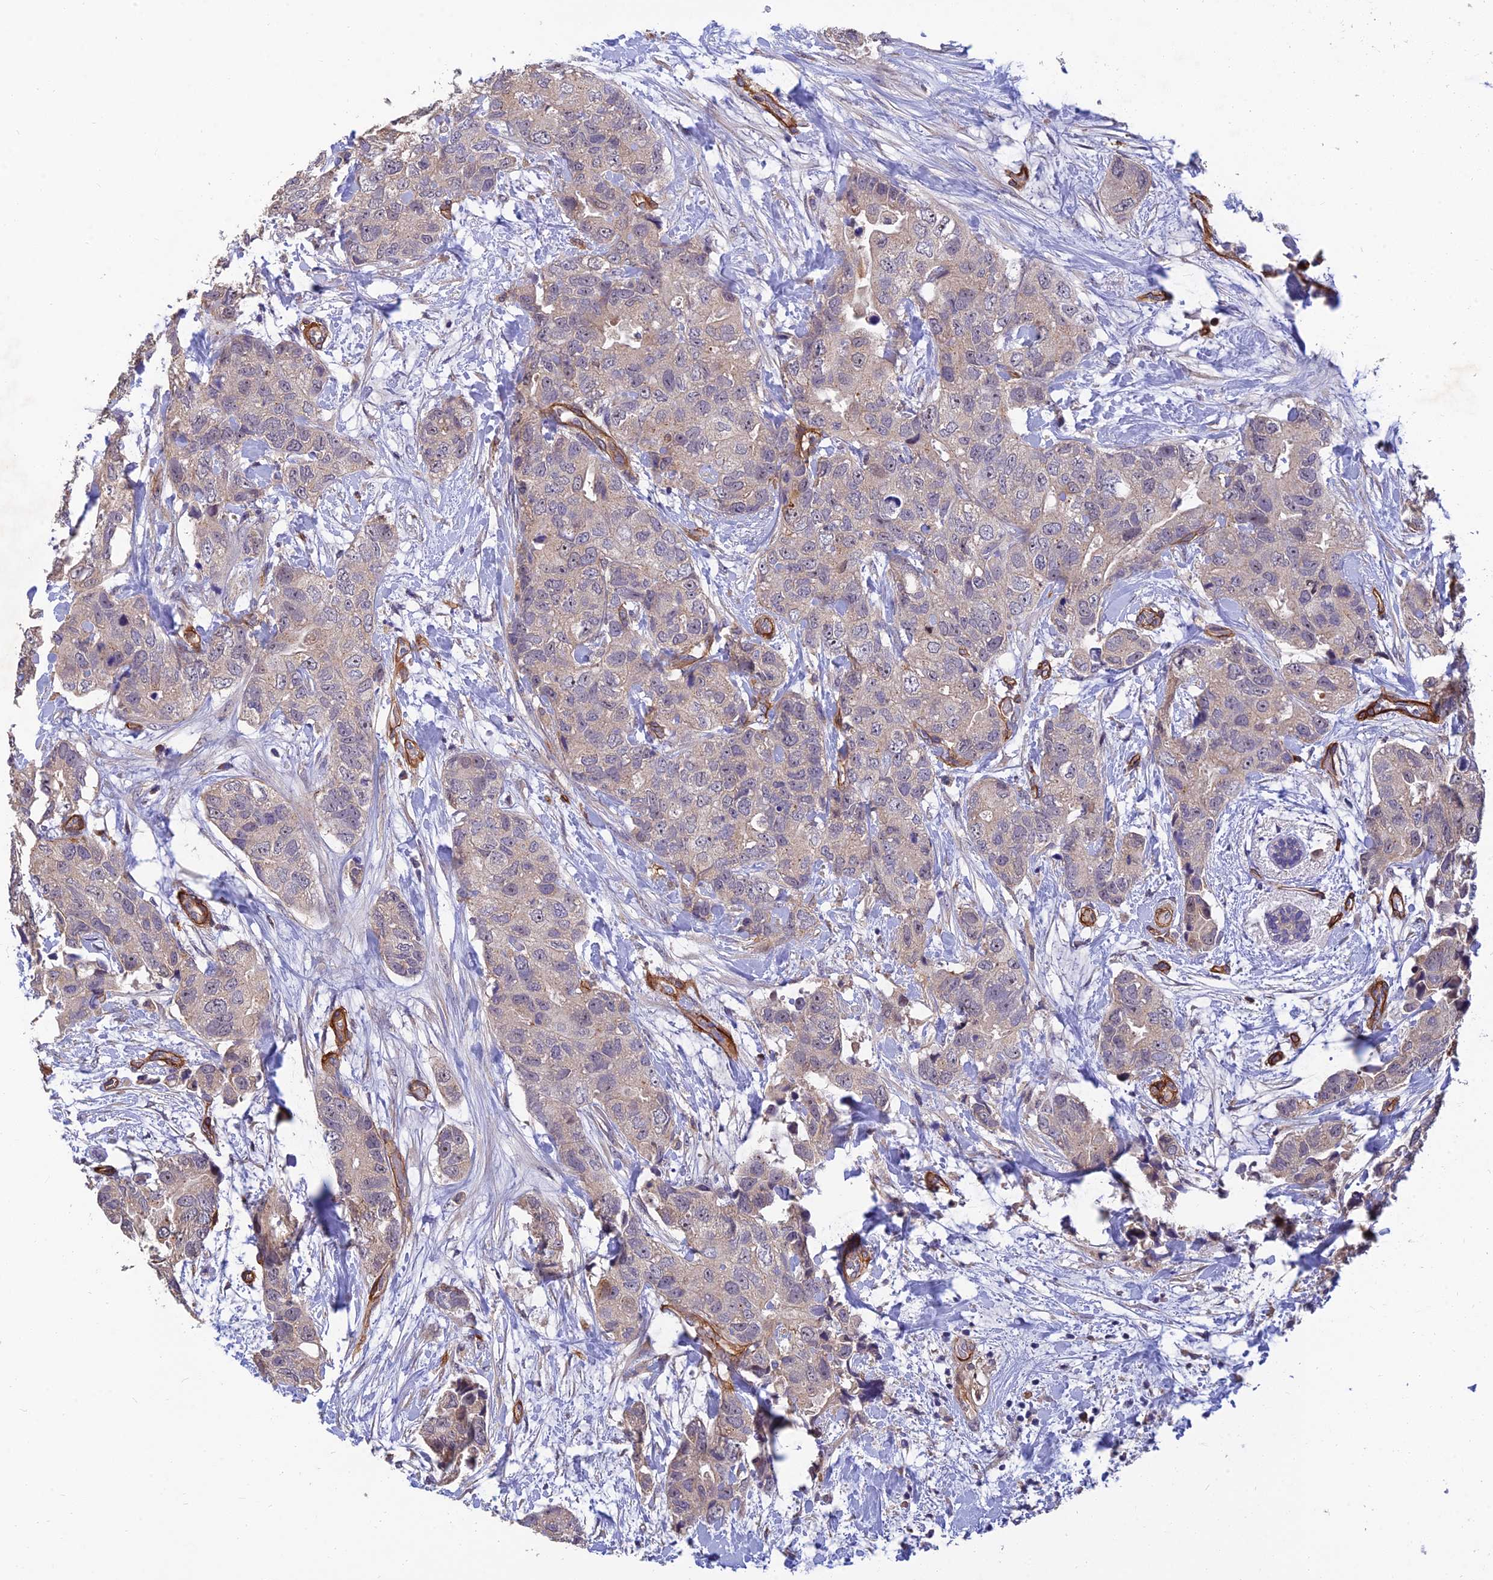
{"staining": {"intensity": "negative", "quantity": "none", "location": "none"}, "tissue": "breast cancer", "cell_type": "Tumor cells", "image_type": "cancer", "snomed": [{"axis": "morphology", "description": "Duct carcinoma"}, {"axis": "topography", "description": "Breast"}], "caption": "Immunohistochemistry micrograph of neoplastic tissue: human breast cancer (infiltrating ductal carcinoma) stained with DAB (3,3'-diaminobenzidine) displays no significant protein expression in tumor cells.", "gene": "MRPL35", "patient": {"sex": "female", "age": 62}}